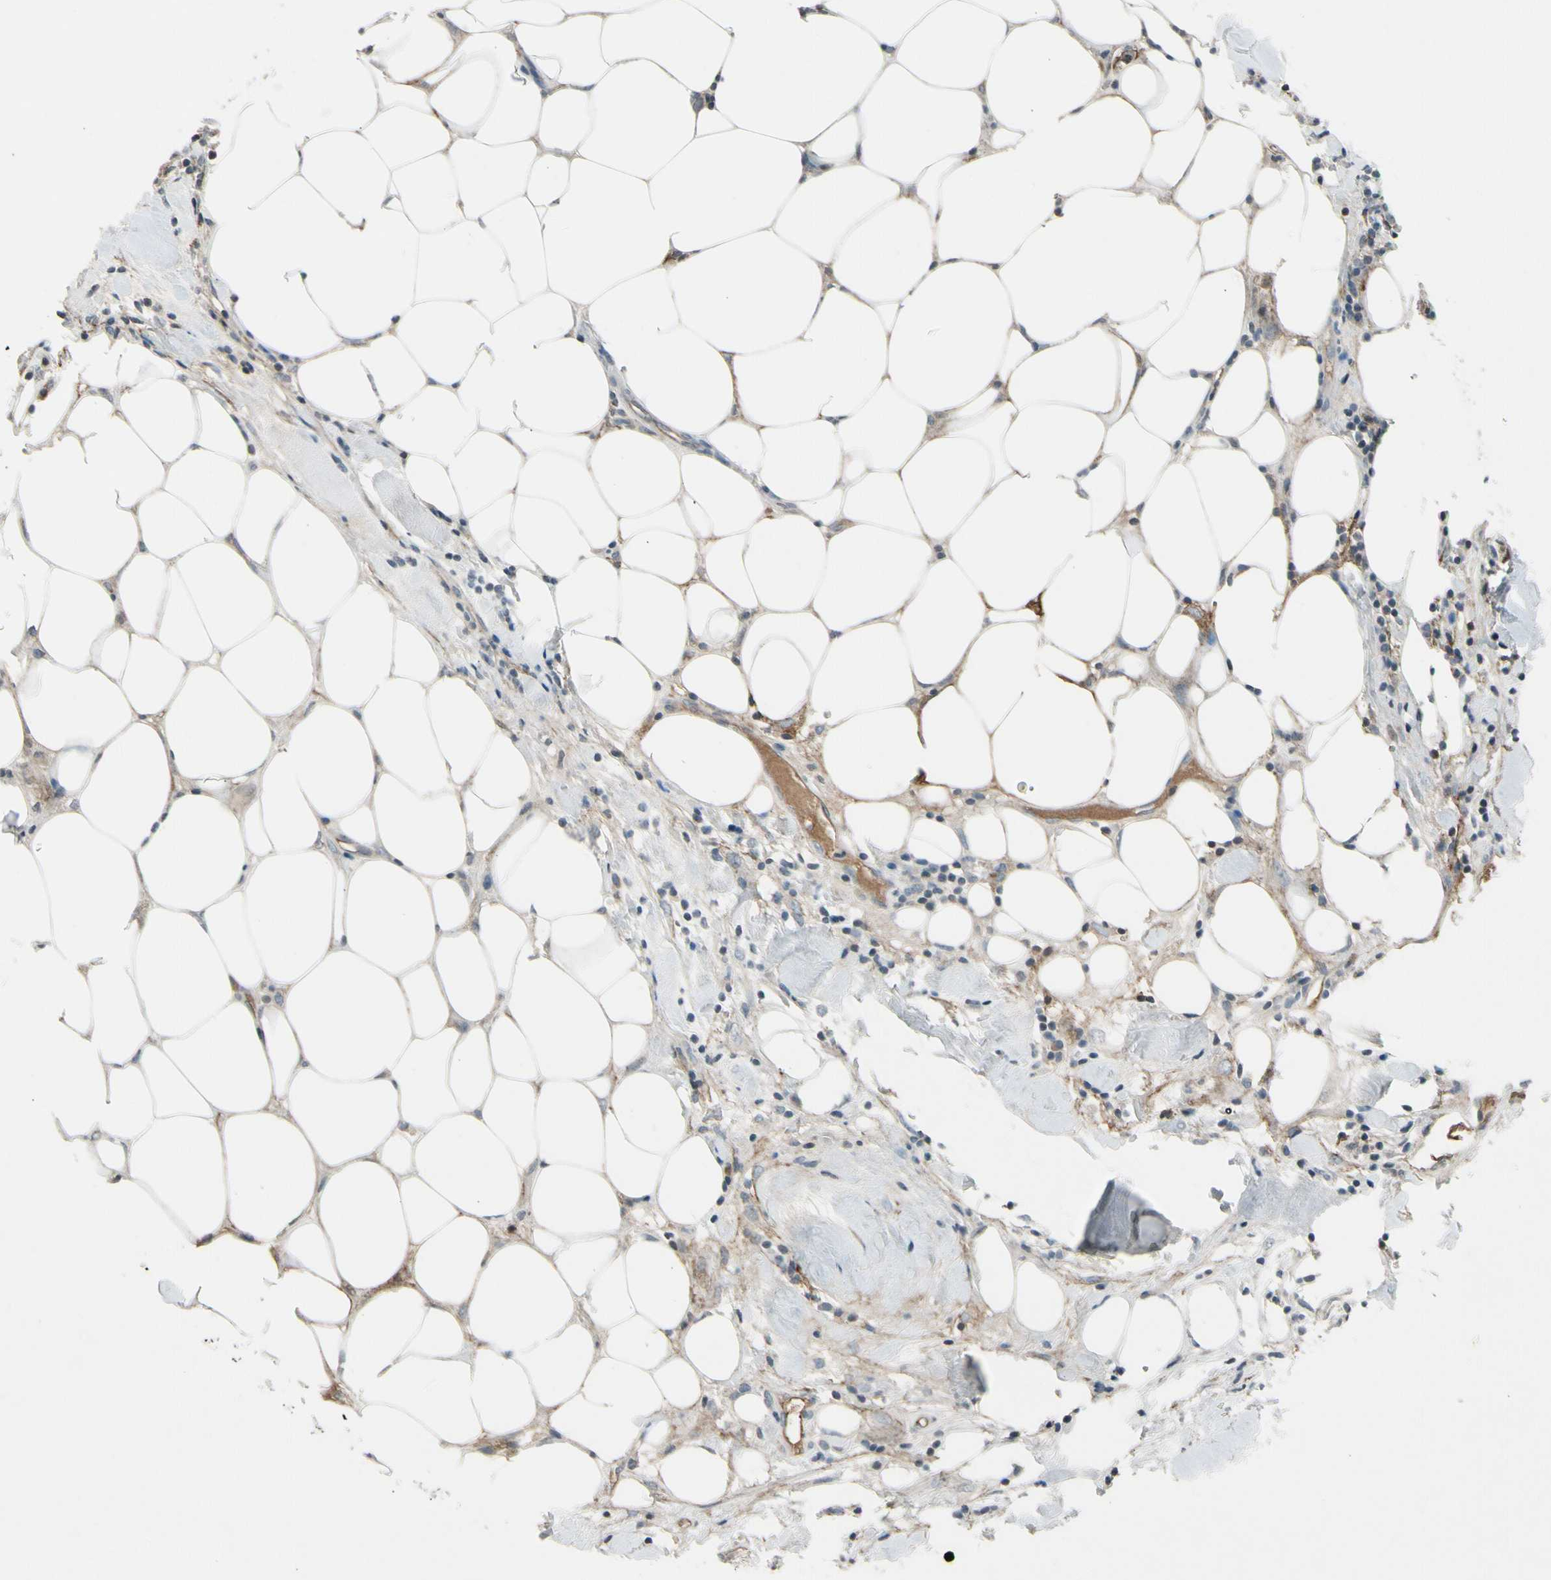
{"staining": {"intensity": "negative", "quantity": "none", "location": "none"}, "tissue": "breast cancer", "cell_type": "Tumor cells", "image_type": "cancer", "snomed": [{"axis": "morphology", "description": "Duct carcinoma"}, {"axis": "topography", "description": "Breast"}], "caption": "This is a histopathology image of immunohistochemistry staining of breast cancer, which shows no staining in tumor cells.", "gene": "PDPN", "patient": {"sex": "female", "age": 37}}